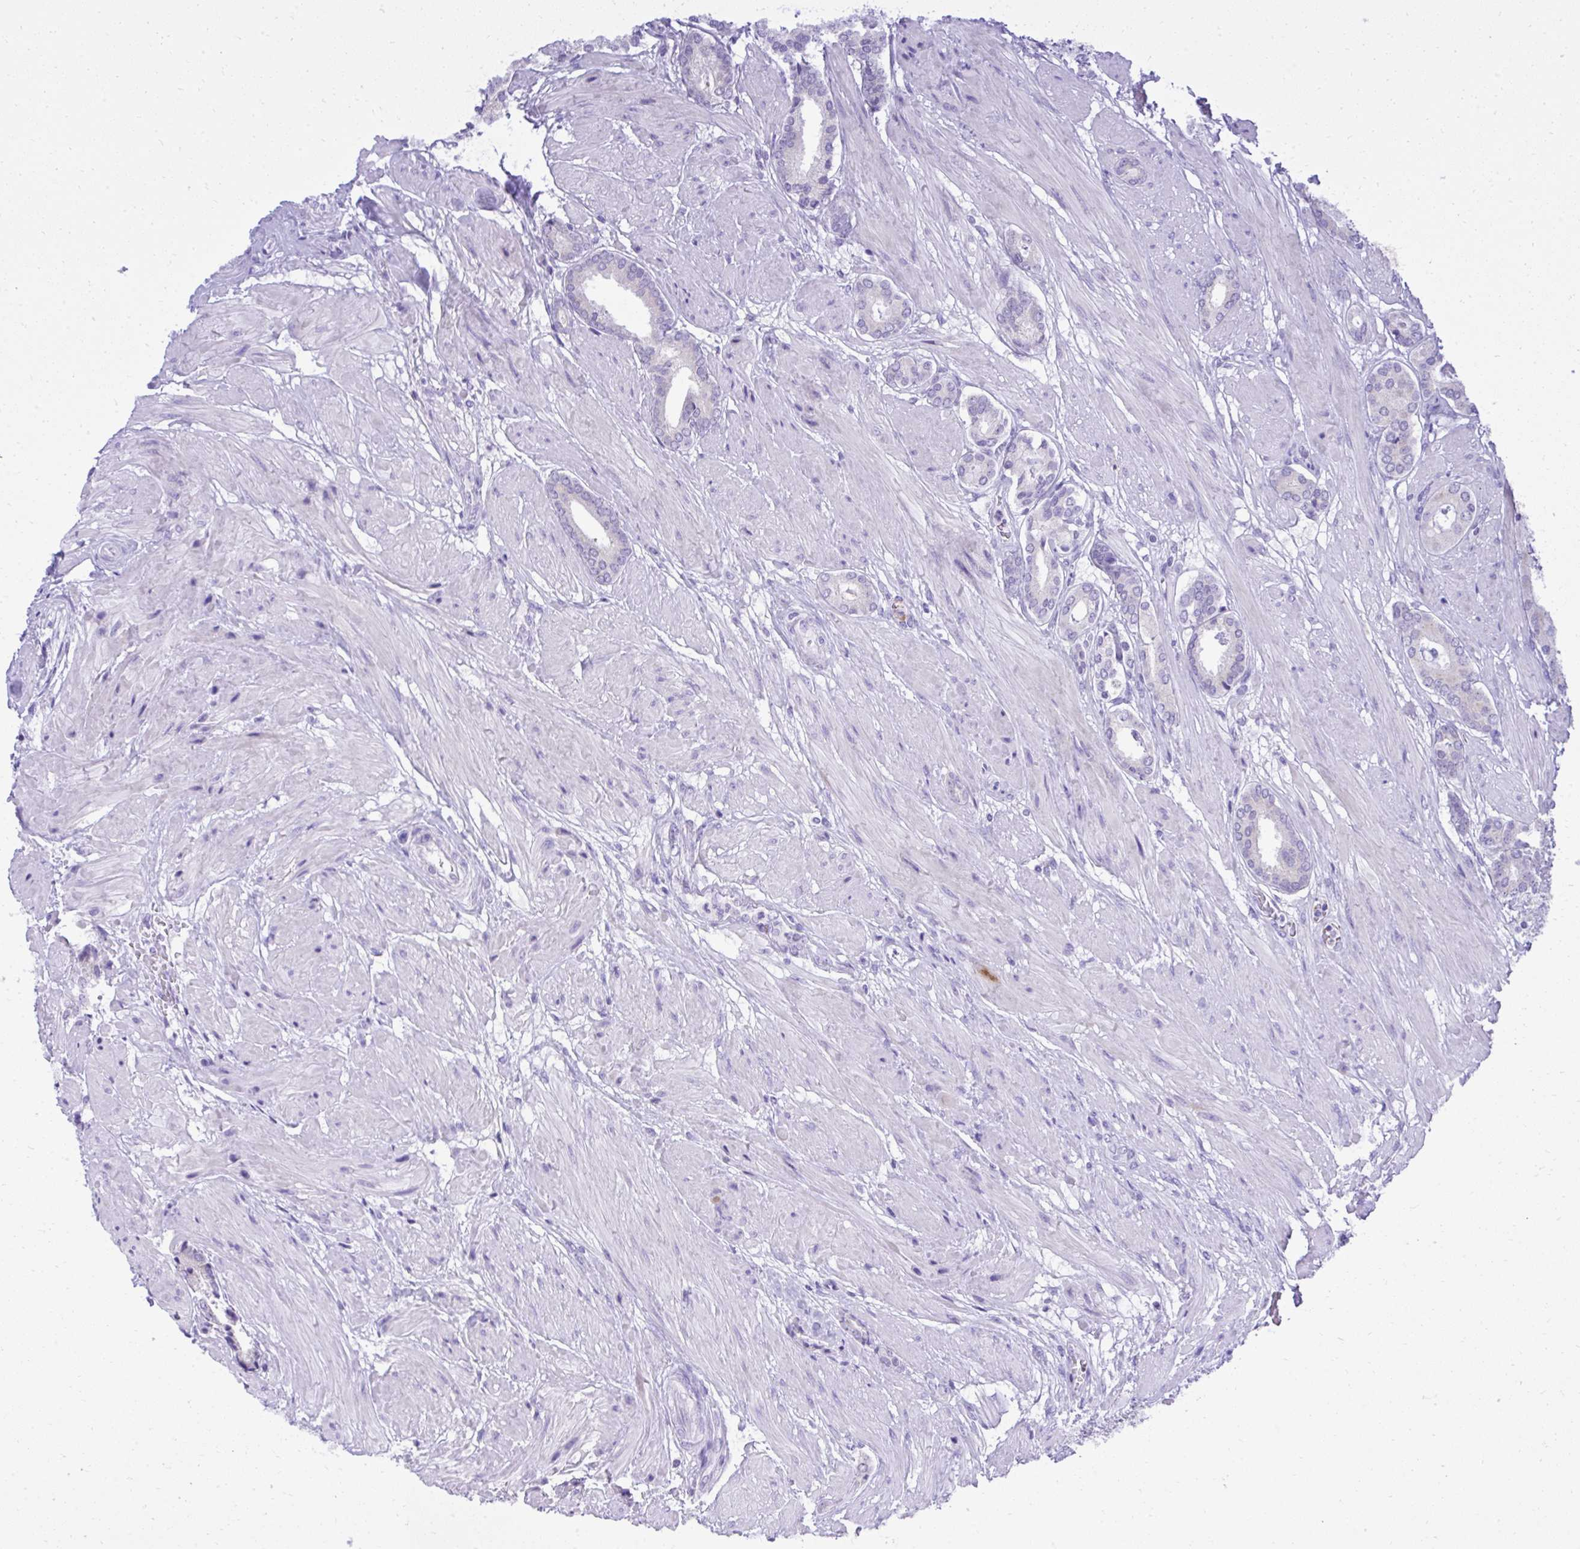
{"staining": {"intensity": "negative", "quantity": "none", "location": "none"}, "tissue": "prostate cancer", "cell_type": "Tumor cells", "image_type": "cancer", "snomed": [{"axis": "morphology", "description": "Adenocarcinoma, High grade"}, {"axis": "topography", "description": "Prostate"}], "caption": "High-grade adenocarcinoma (prostate) stained for a protein using IHC reveals no expression tumor cells.", "gene": "ST6GALNAC3", "patient": {"sex": "male", "age": 56}}